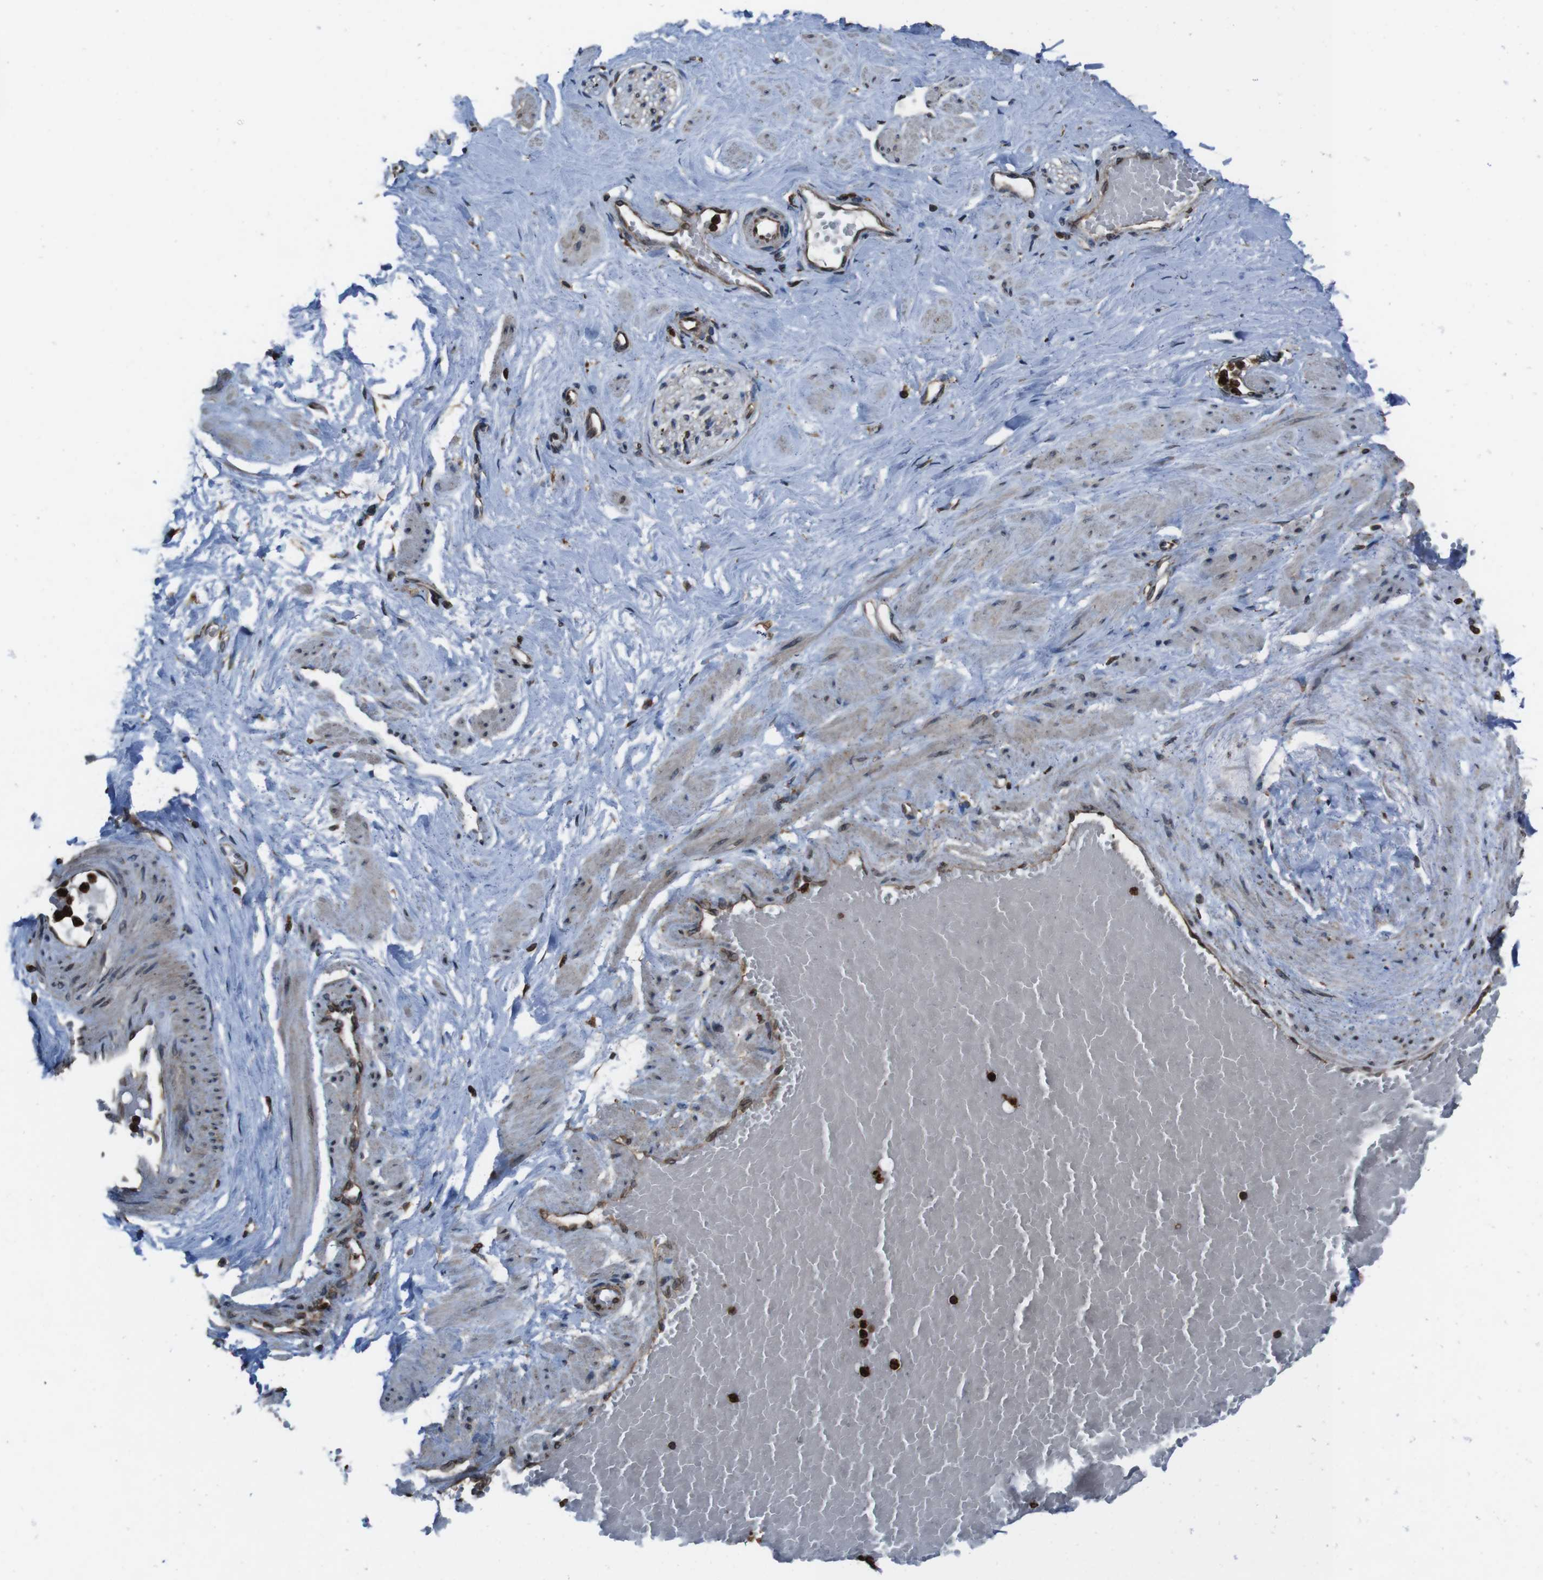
{"staining": {"intensity": "moderate", "quantity": ">75%", "location": "cytoplasmic/membranous"}, "tissue": "soft tissue", "cell_type": "Fibroblasts", "image_type": "normal", "snomed": [{"axis": "morphology", "description": "Normal tissue, NOS"}, {"axis": "topography", "description": "Soft tissue"}, {"axis": "topography", "description": "Vascular tissue"}], "caption": "Protein expression analysis of unremarkable human soft tissue reveals moderate cytoplasmic/membranous expression in about >75% of fibroblasts.", "gene": "APMAP", "patient": {"sex": "female", "age": 35}}